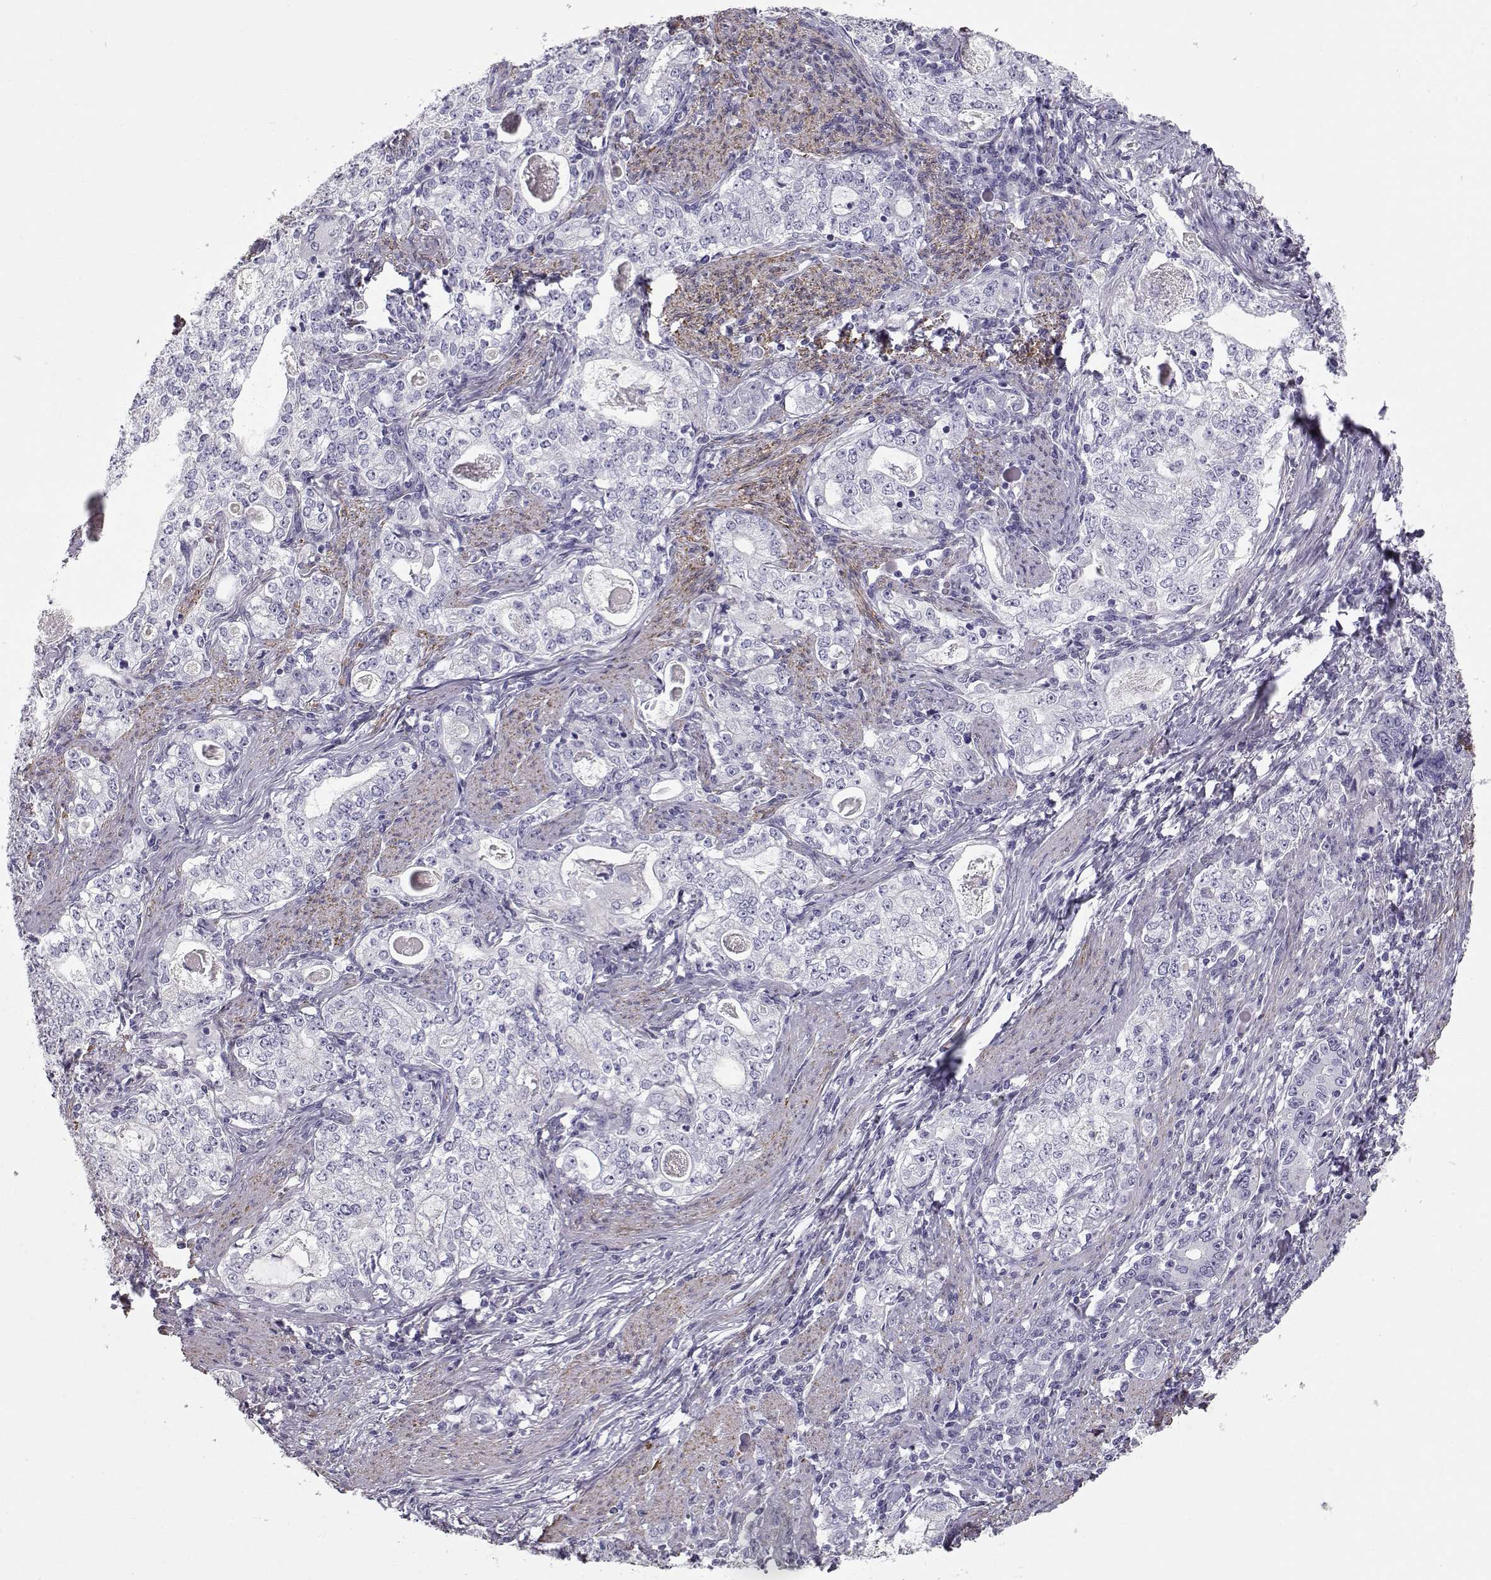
{"staining": {"intensity": "negative", "quantity": "none", "location": "none"}, "tissue": "stomach cancer", "cell_type": "Tumor cells", "image_type": "cancer", "snomed": [{"axis": "morphology", "description": "Adenocarcinoma, NOS"}, {"axis": "topography", "description": "Stomach, lower"}], "caption": "Protein analysis of stomach cancer exhibits no significant positivity in tumor cells. Nuclei are stained in blue.", "gene": "SLITRK3", "patient": {"sex": "female", "age": 72}}